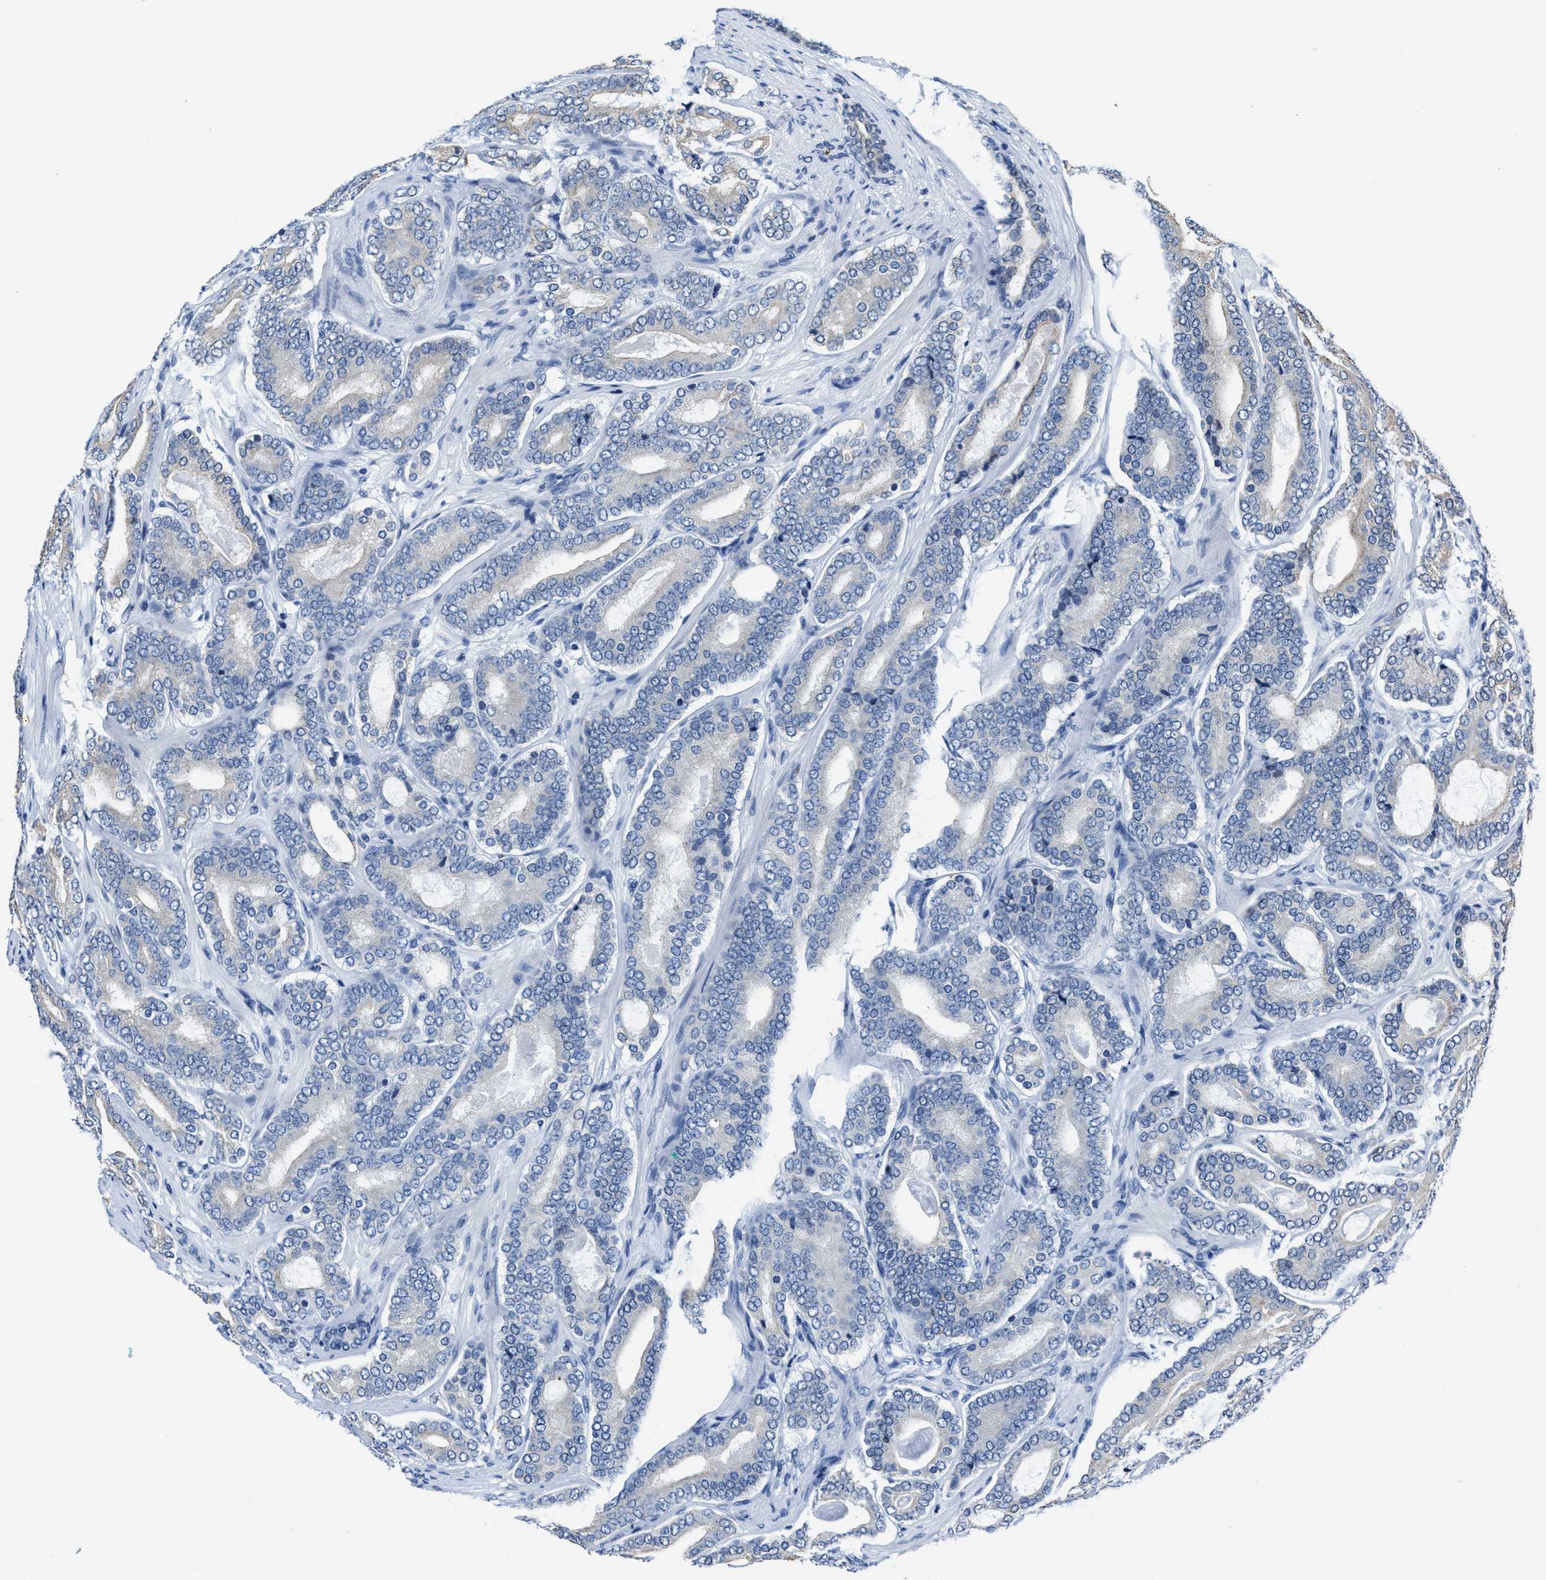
{"staining": {"intensity": "negative", "quantity": "none", "location": "none"}, "tissue": "prostate cancer", "cell_type": "Tumor cells", "image_type": "cancer", "snomed": [{"axis": "morphology", "description": "Adenocarcinoma, High grade"}, {"axis": "topography", "description": "Prostate"}], "caption": "Immunohistochemical staining of human prostate cancer shows no significant positivity in tumor cells. Nuclei are stained in blue.", "gene": "ASZ1", "patient": {"sex": "male", "age": 60}}